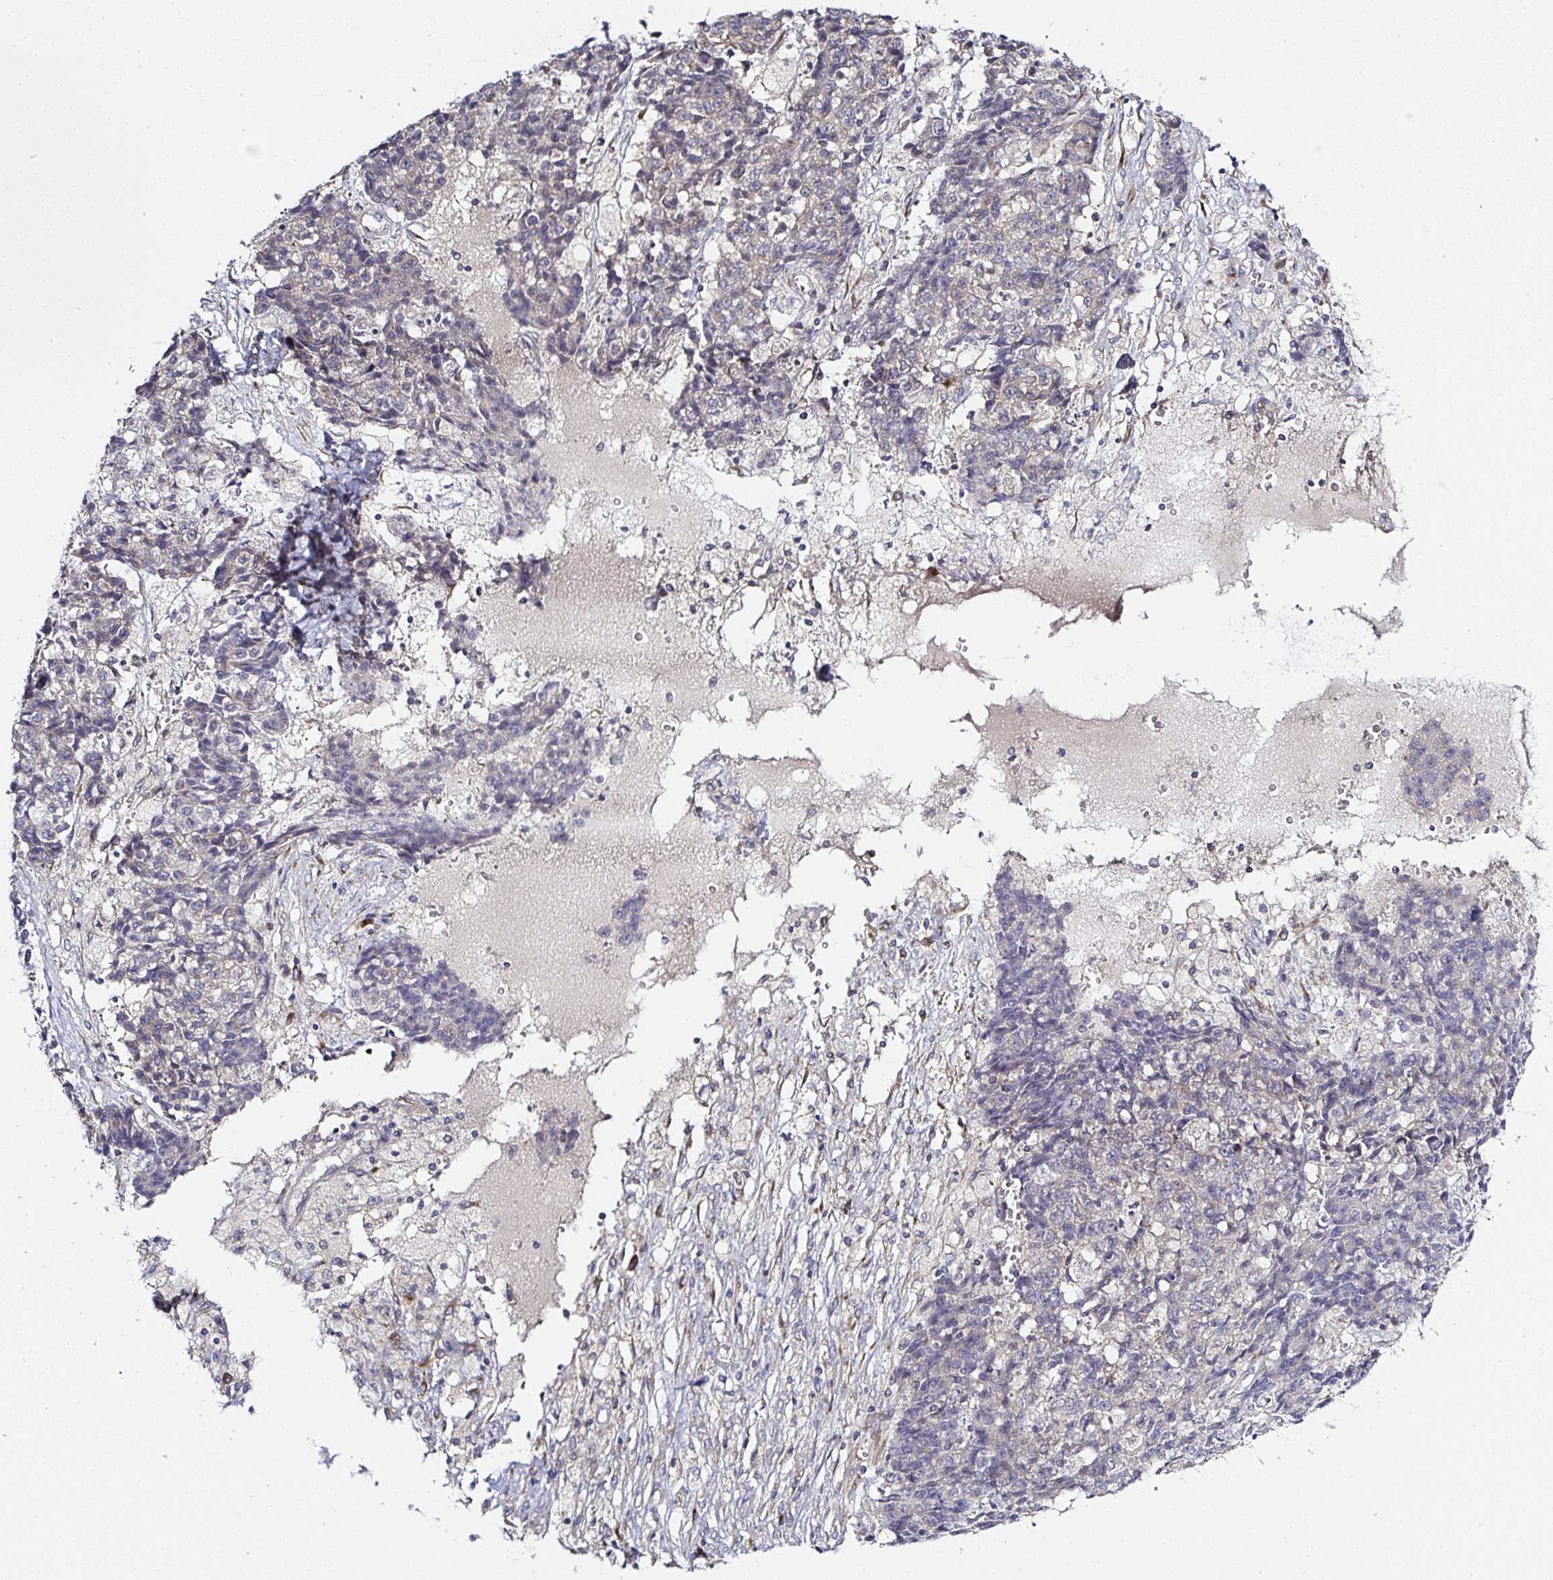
{"staining": {"intensity": "moderate", "quantity": "25%-75%", "location": "cytoplasmic/membranous"}, "tissue": "ovarian cancer", "cell_type": "Tumor cells", "image_type": "cancer", "snomed": [{"axis": "morphology", "description": "Carcinoma, endometroid"}, {"axis": "topography", "description": "Ovary"}], "caption": "An IHC micrograph of tumor tissue is shown. Protein staining in brown labels moderate cytoplasmic/membranous positivity in ovarian cancer within tumor cells.", "gene": "MLX", "patient": {"sex": "female", "age": 42}}